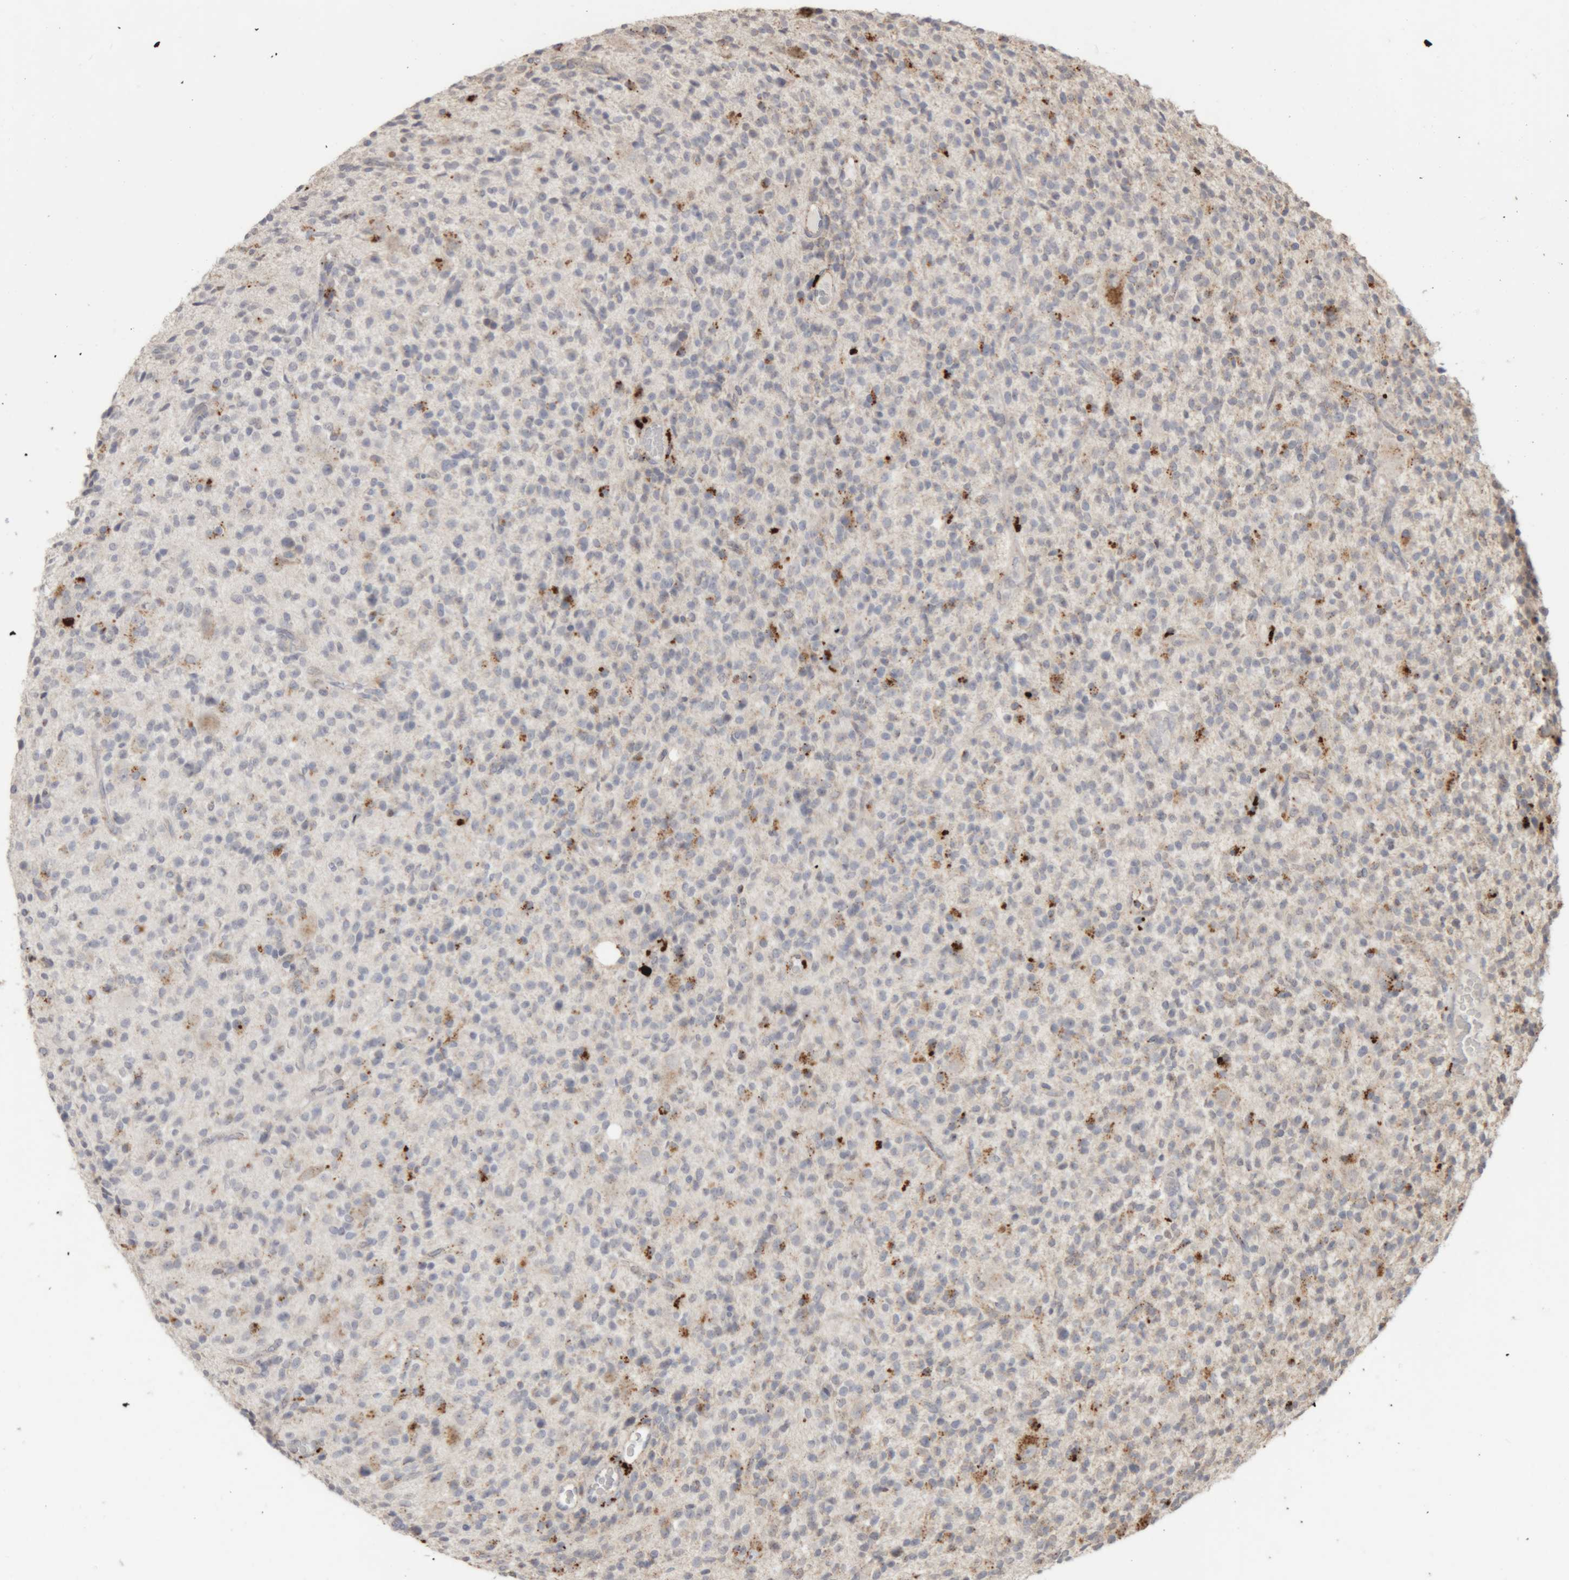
{"staining": {"intensity": "negative", "quantity": "none", "location": "none"}, "tissue": "glioma", "cell_type": "Tumor cells", "image_type": "cancer", "snomed": [{"axis": "morphology", "description": "Glioma, malignant, High grade"}, {"axis": "topography", "description": "Brain"}], "caption": "High power microscopy histopathology image of an immunohistochemistry micrograph of malignant glioma (high-grade), revealing no significant expression in tumor cells.", "gene": "ARSA", "patient": {"sex": "male", "age": 34}}